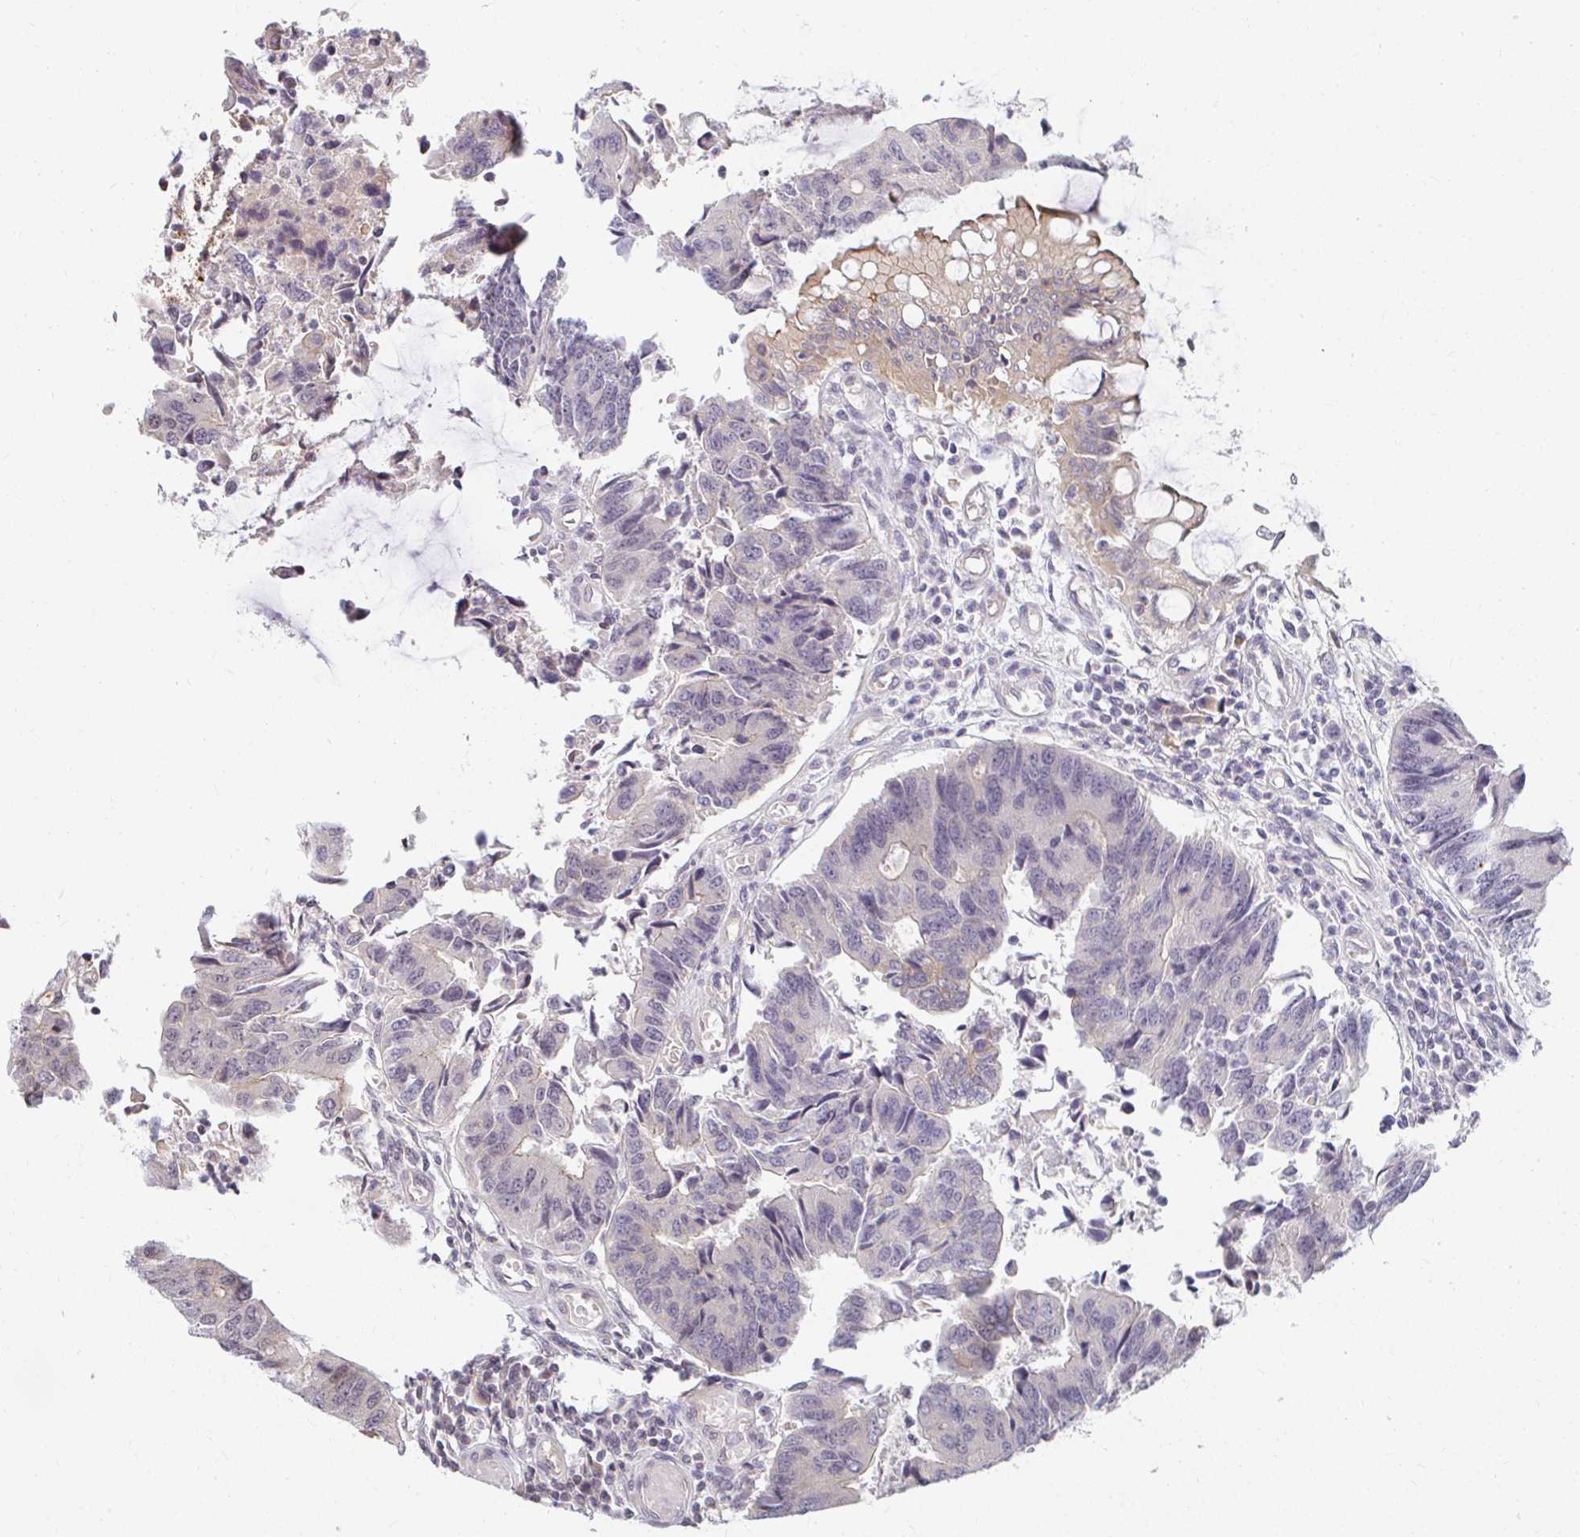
{"staining": {"intensity": "negative", "quantity": "none", "location": "none"}, "tissue": "colorectal cancer", "cell_type": "Tumor cells", "image_type": "cancer", "snomed": [{"axis": "morphology", "description": "Adenocarcinoma, NOS"}, {"axis": "topography", "description": "Colon"}], "caption": "Immunohistochemistry micrograph of neoplastic tissue: adenocarcinoma (colorectal) stained with DAB shows no significant protein staining in tumor cells. (Stains: DAB IHC with hematoxylin counter stain, Microscopy: brightfield microscopy at high magnification).", "gene": "ANK3", "patient": {"sex": "female", "age": 67}}